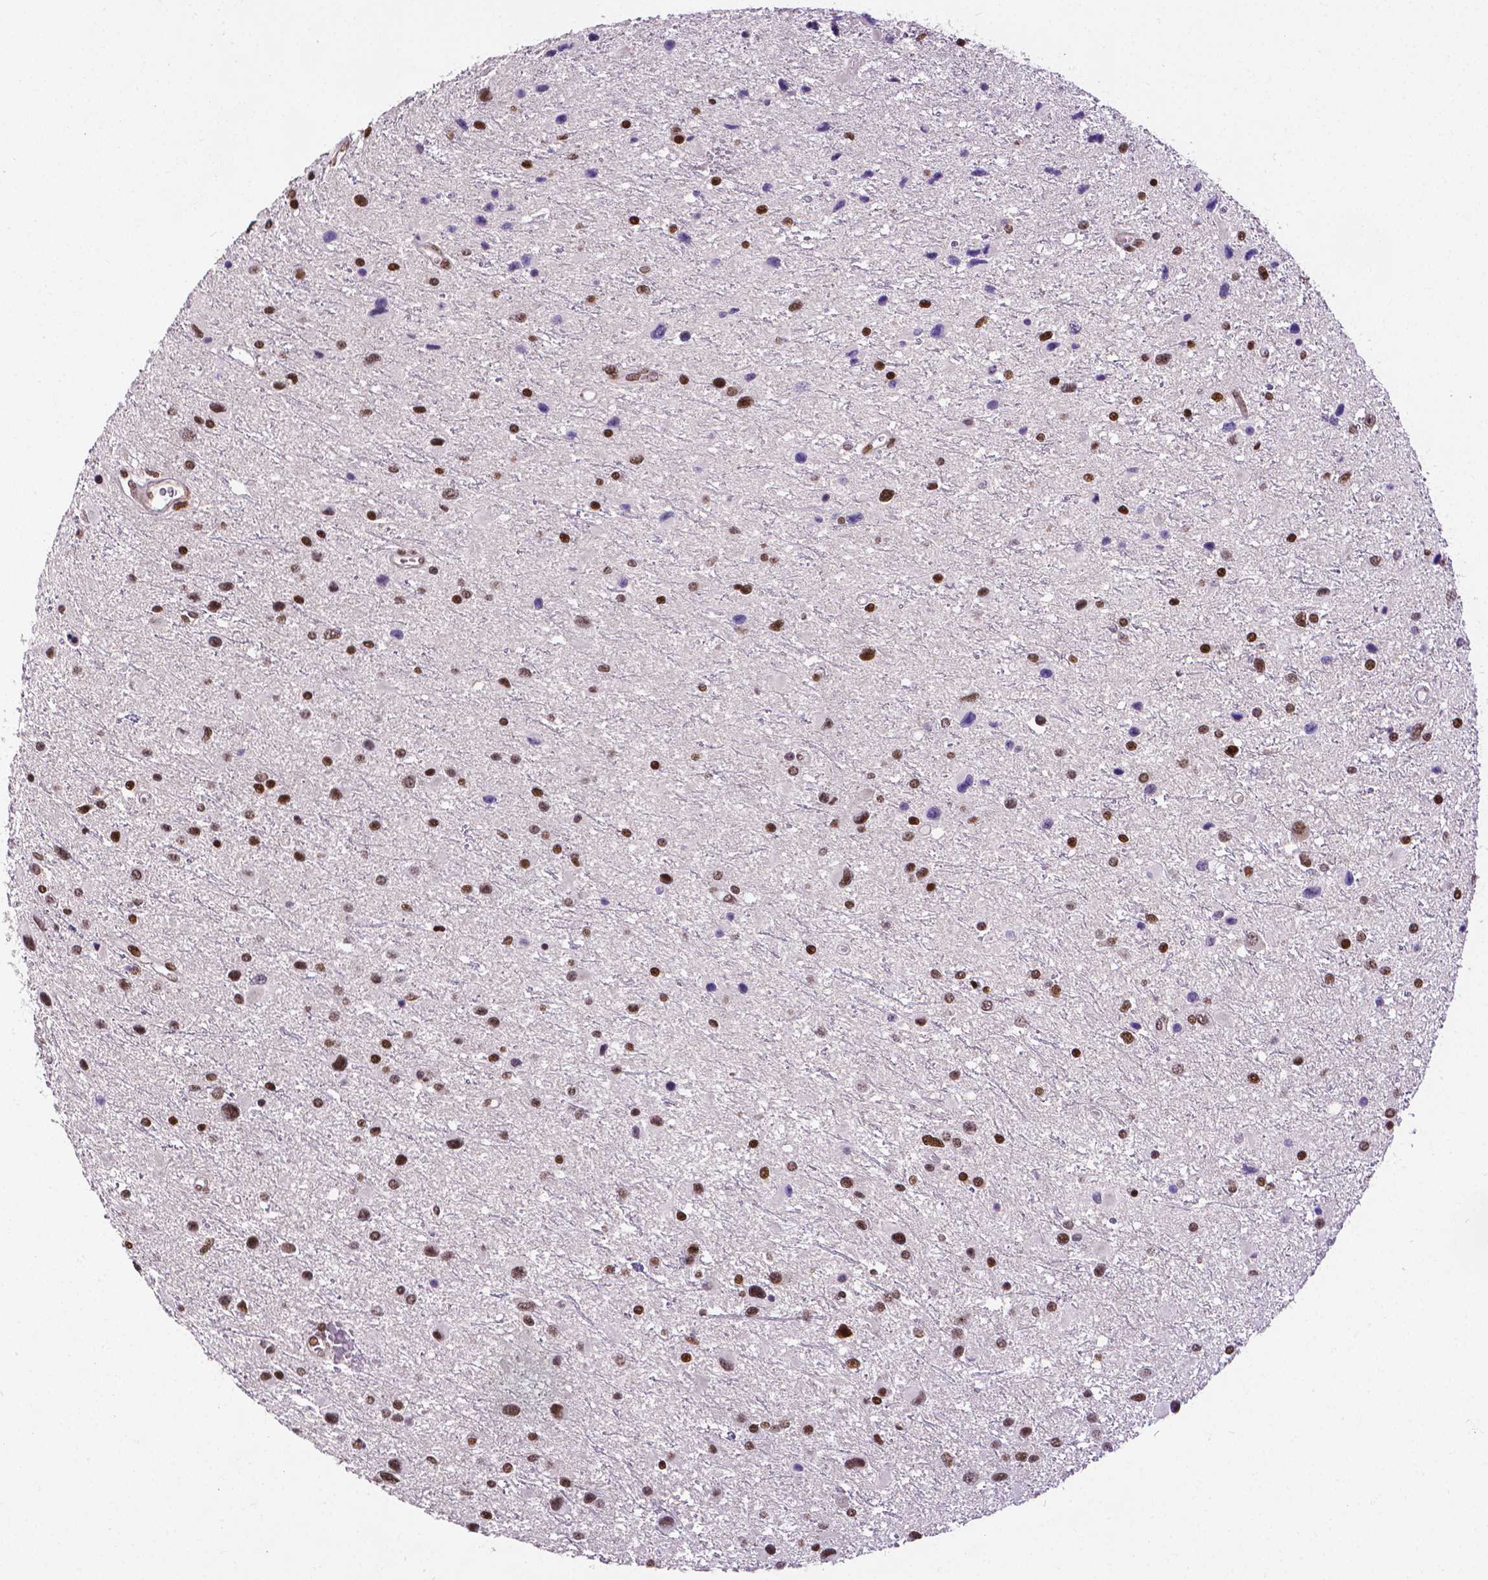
{"staining": {"intensity": "moderate", "quantity": ">75%", "location": "nuclear"}, "tissue": "glioma", "cell_type": "Tumor cells", "image_type": "cancer", "snomed": [{"axis": "morphology", "description": "Glioma, malignant, Low grade"}, {"axis": "topography", "description": "Brain"}], "caption": "Protein positivity by immunohistochemistry displays moderate nuclear staining in approximately >75% of tumor cells in malignant glioma (low-grade). The staining was performed using DAB, with brown indicating positive protein expression. Nuclei are stained blue with hematoxylin.", "gene": "CTCF", "patient": {"sex": "female", "age": 32}}